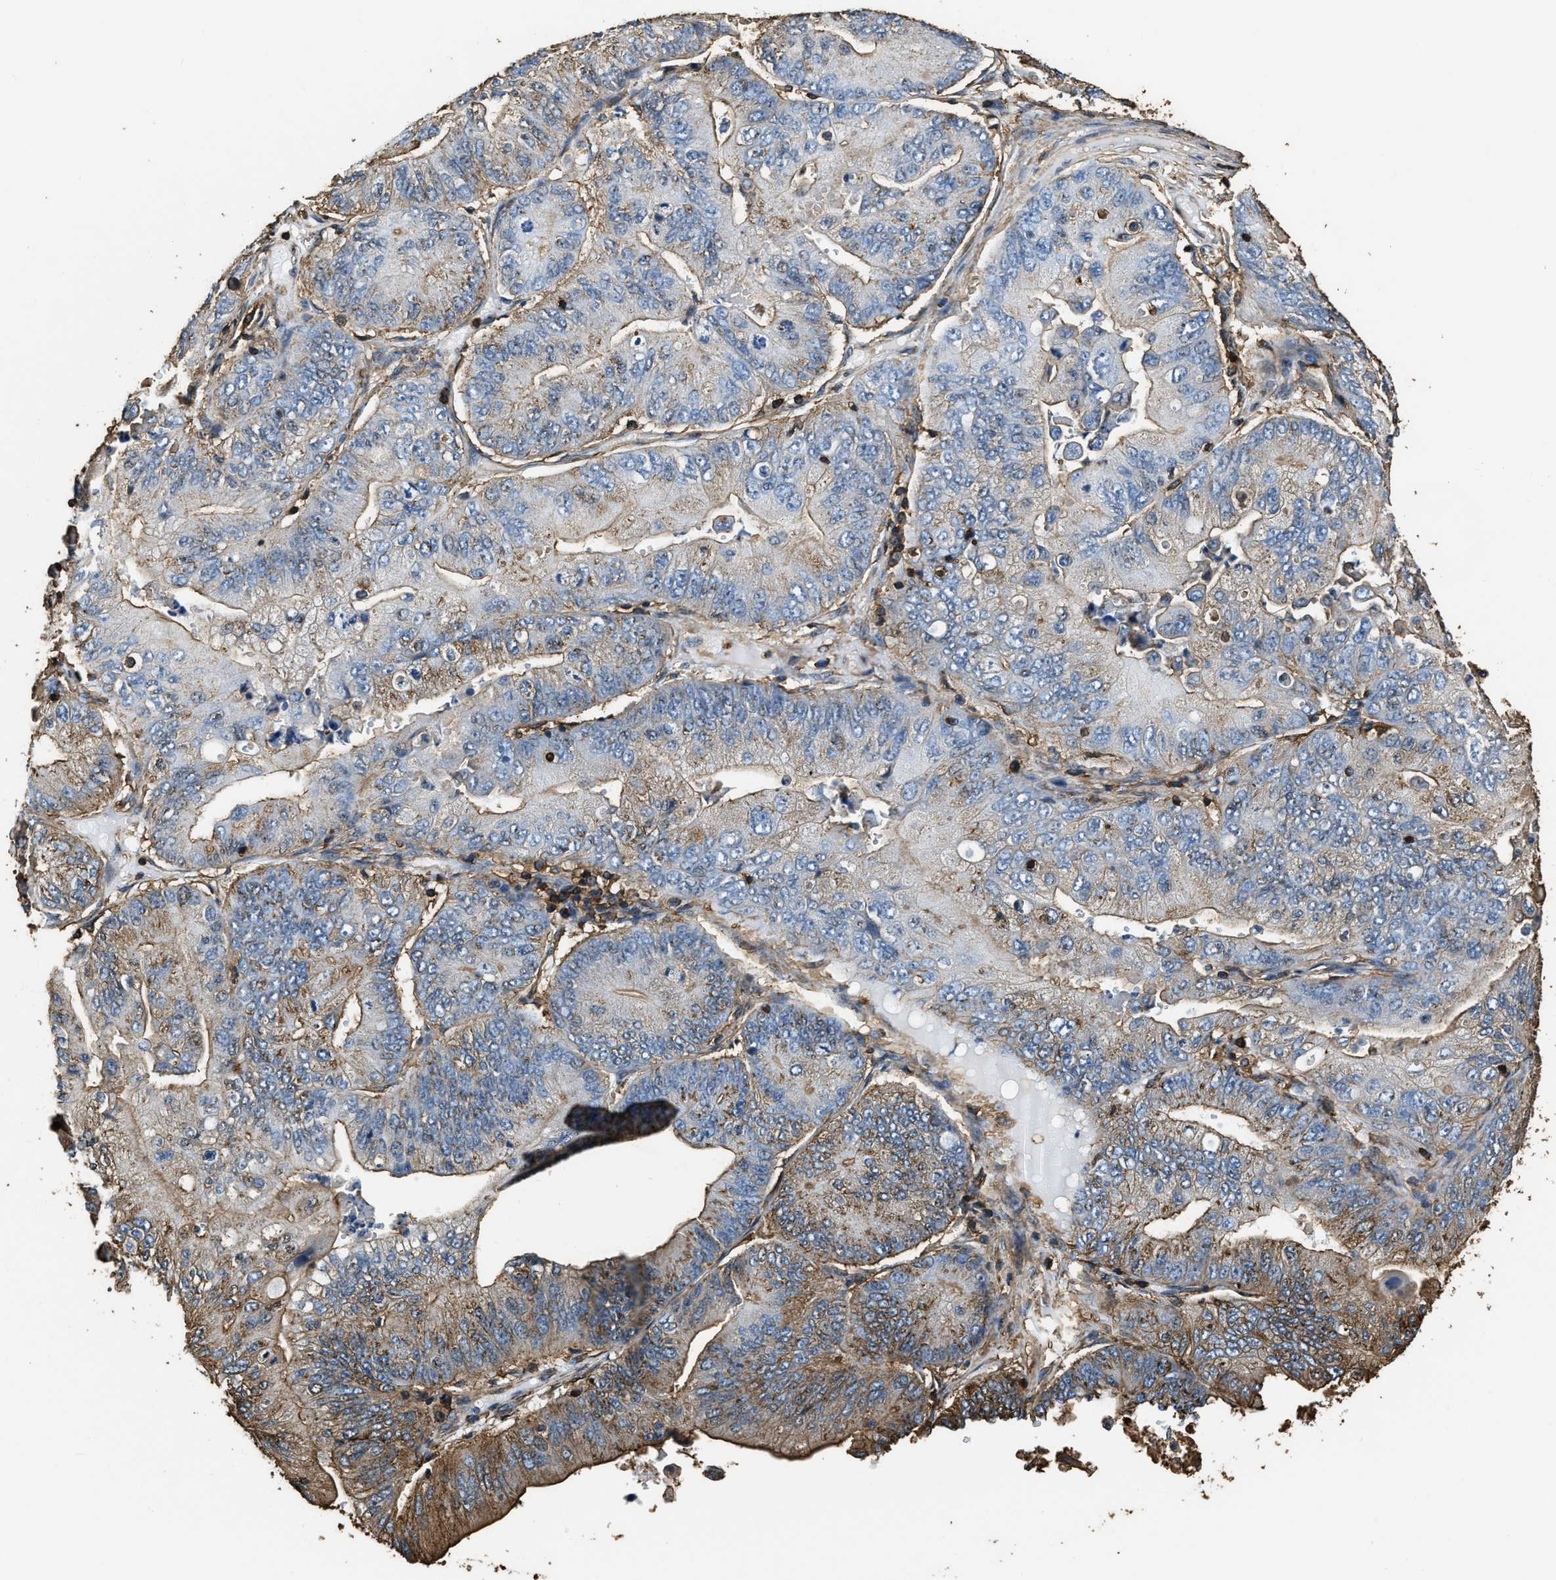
{"staining": {"intensity": "moderate", "quantity": "25%-75%", "location": "cytoplasmic/membranous"}, "tissue": "ovarian cancer", "cell_type": "Tumor cells", "image_type": "cancer", "snomed": [{"axis": "morphology", "description": "Cystadenocarcinoma, mucinous, NOS"}, {"axis": "topography", "description": "Ovary"}], "caption": "Mucinous cystadenocarcinoma (ovarian) stained for a protein (brown) reveals moderate cytoplasmic/membranous positive expression in approximately 25%-75% of tumor cells.", "gene": "ACCS", "patient": {"sex": "female", "age": 61}}